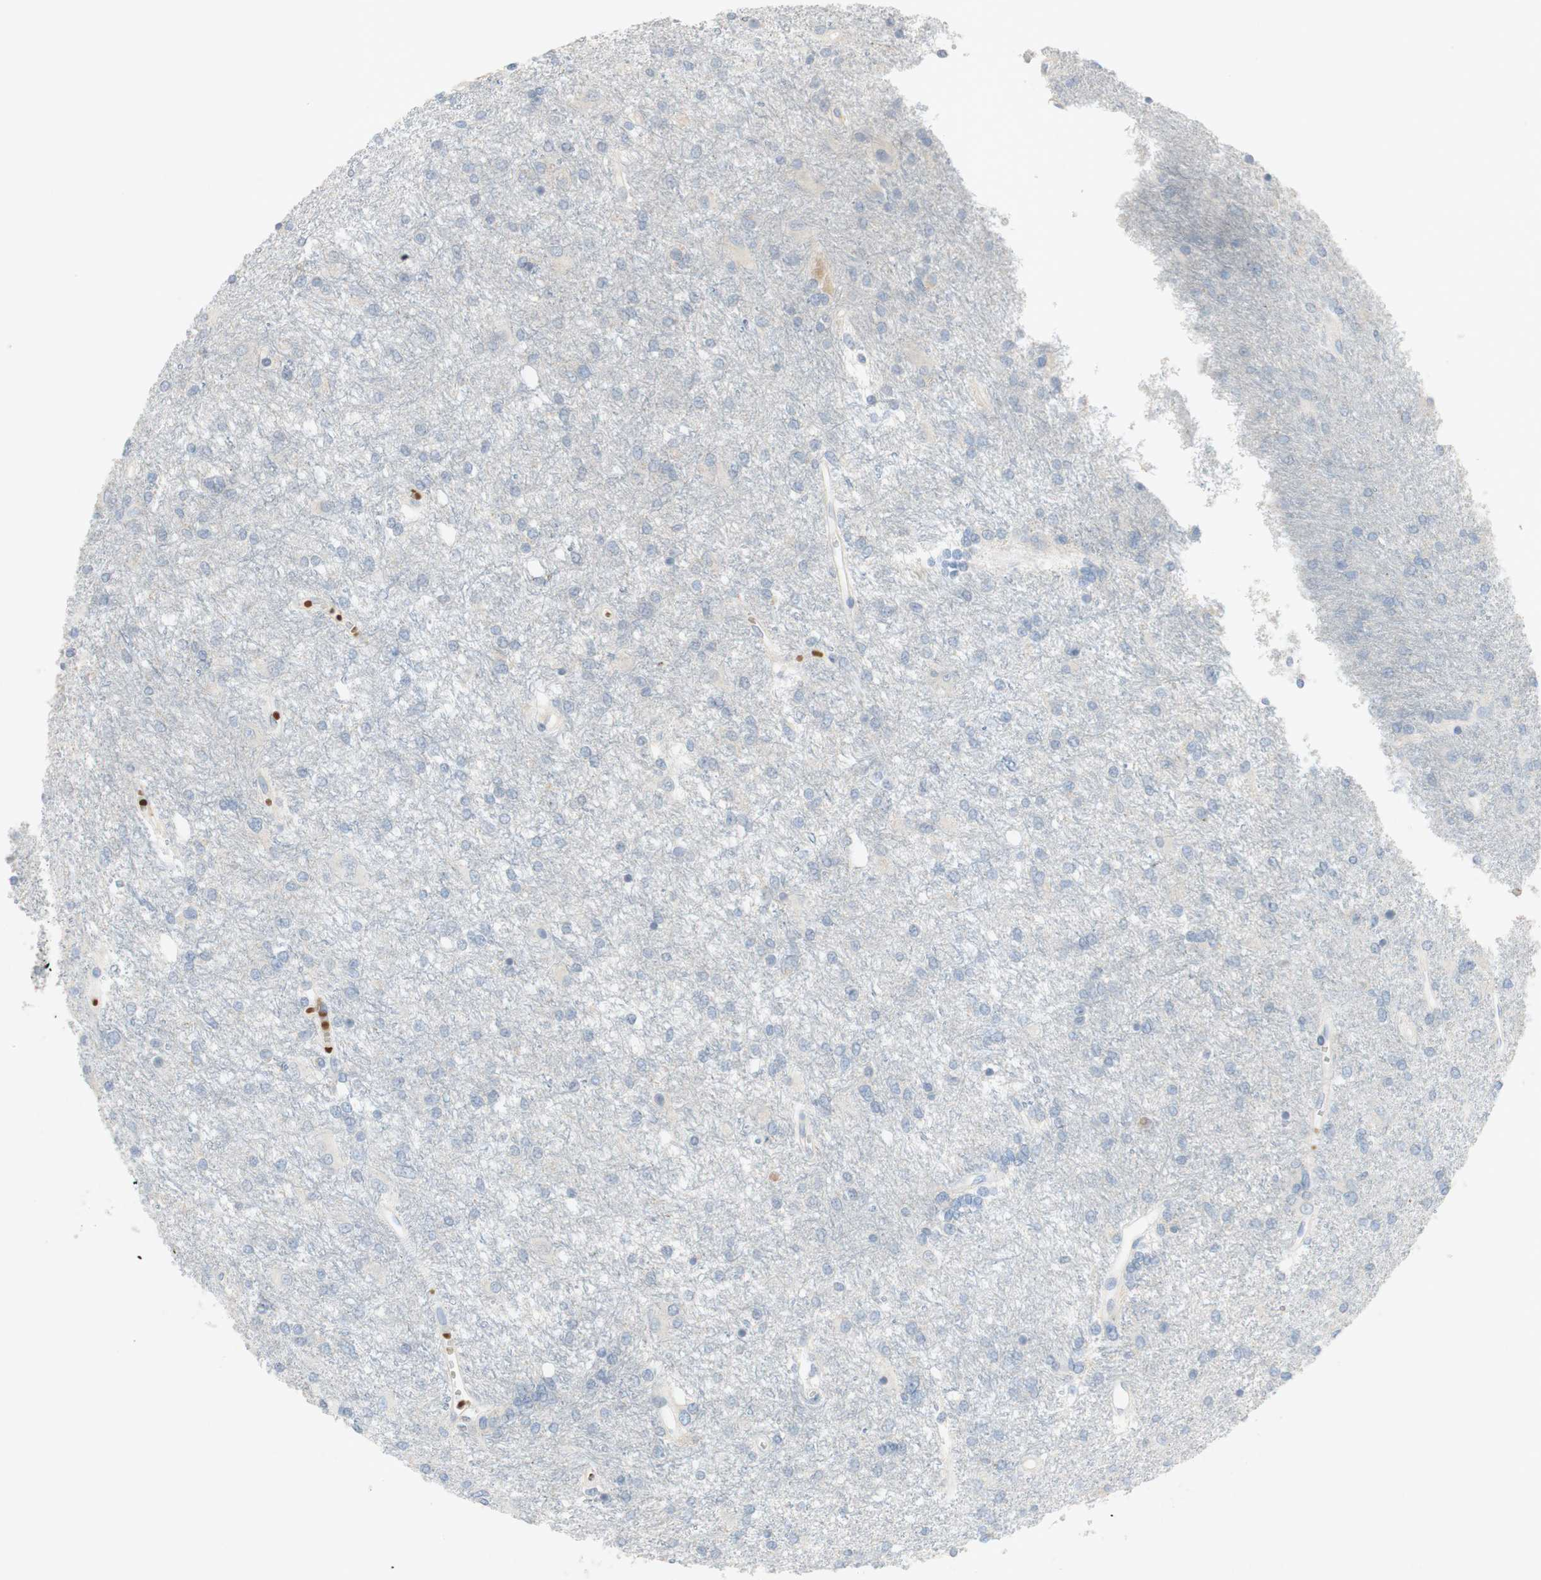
{"staining": {"intensity": "negative", "quantity": "none", "location": "none"}, "tissue": "glioma", "cell_type": "Tumor cells", "image_type": "cancer", "snomed": [{"axis": "morphology", "description": "Glioma, malignant, High grade"}, {"axis": "topography", "description": "Brain"}], "caption": "Protein analysis of glioma shows no significant staining in tumor cells.", "gene": "EPO", "patient": {"sex": "female", "age": 59}}